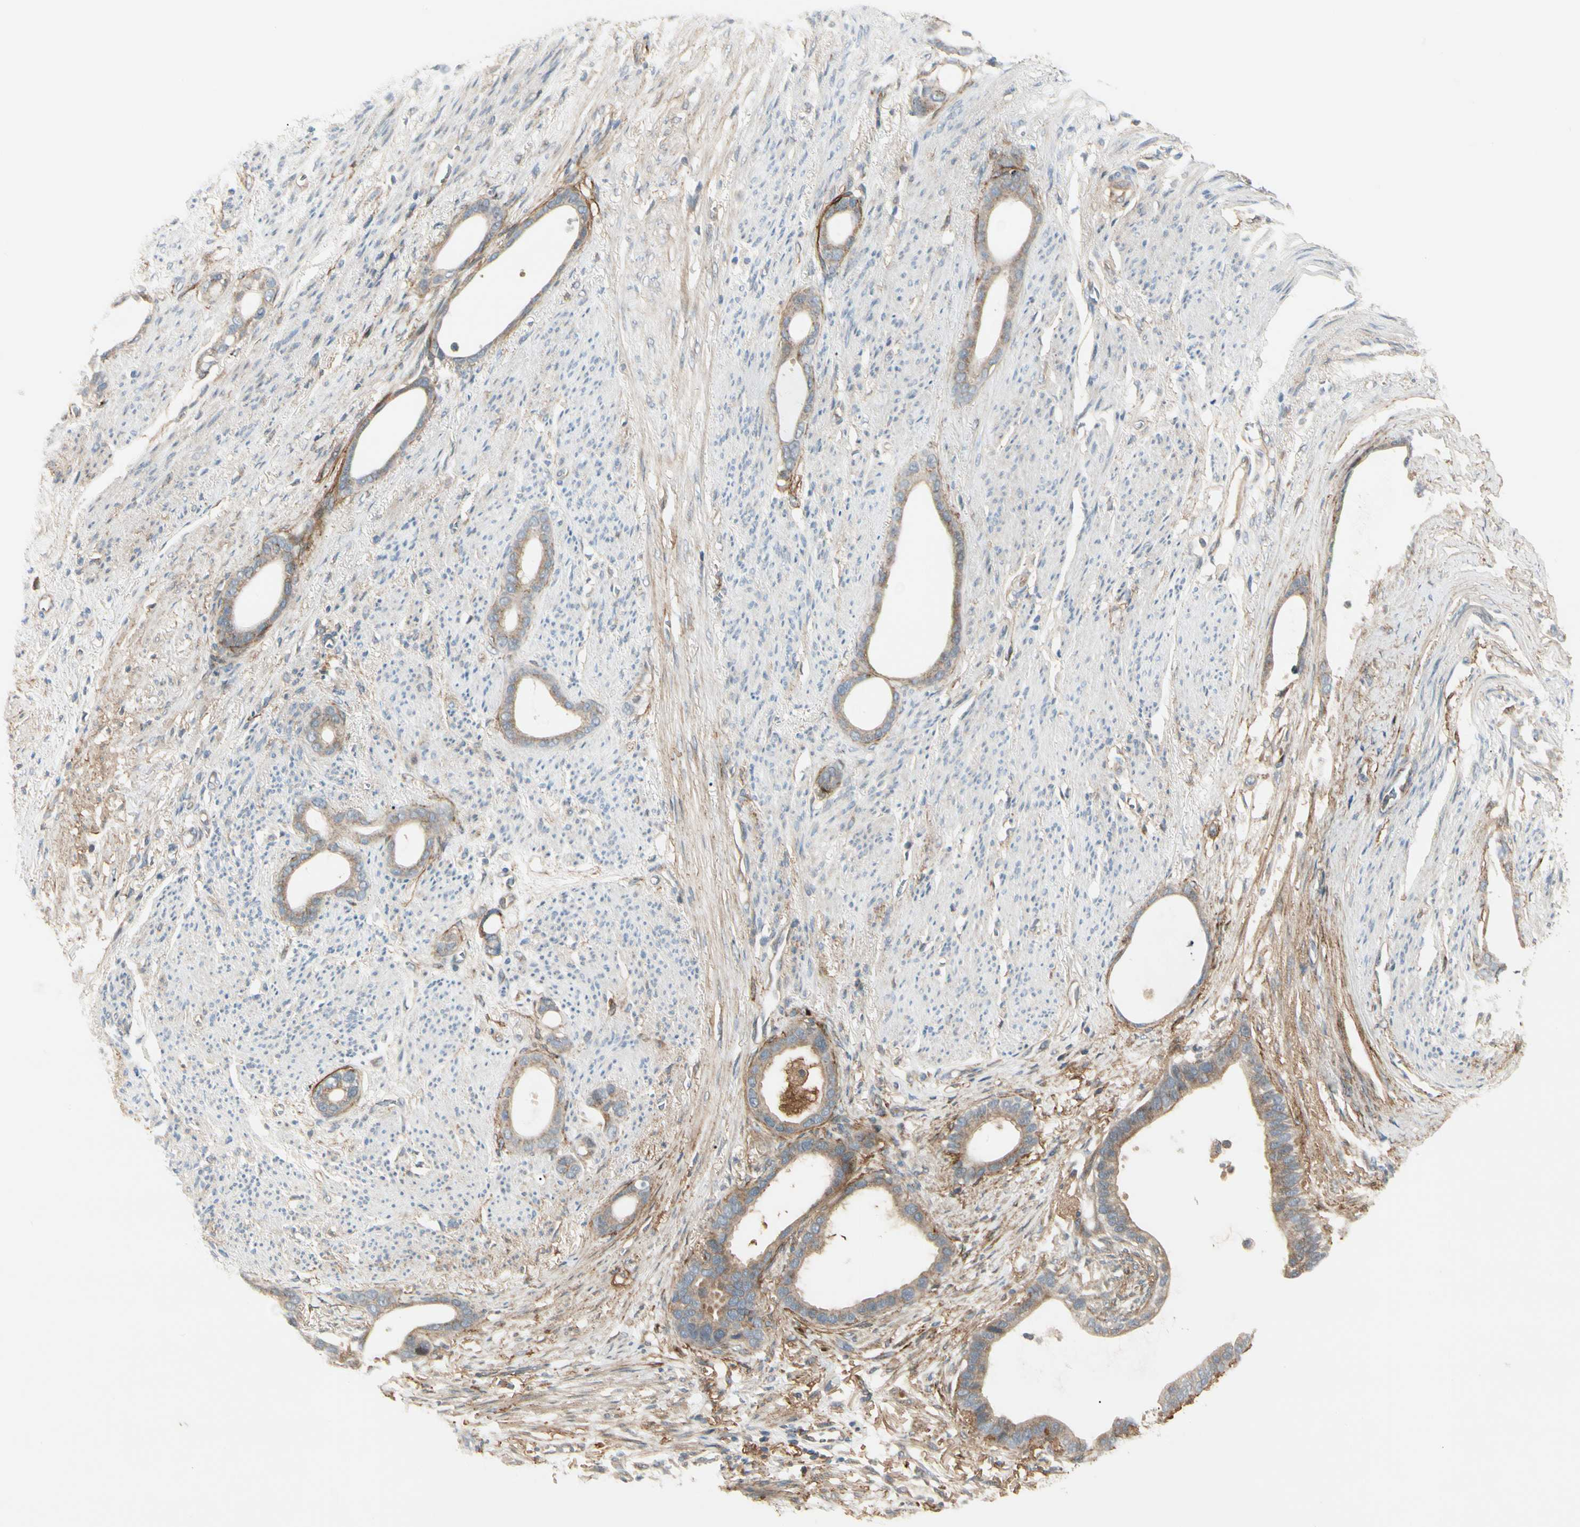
{"staining": {"intensity": "weak", "quantity": ">75%", "location": "cytoplasmic/membranous"}, "tissue": "stomach cancer", "cell_type": "Tumor cells", "image_type": "cancer", "snomed": [{"axis": "morphology", "description": "Adenocarcinoma, NOS"}, {"axis": "topography", "description": "Stomach"}], "caption": "Stomach cancer stained with immunohistochemistry reveals weak cytoplasmic/membranous expression in approximately >75% of tumor cells.", "gene": "F2R", "patient": {"sex": "female", "age": 75}}